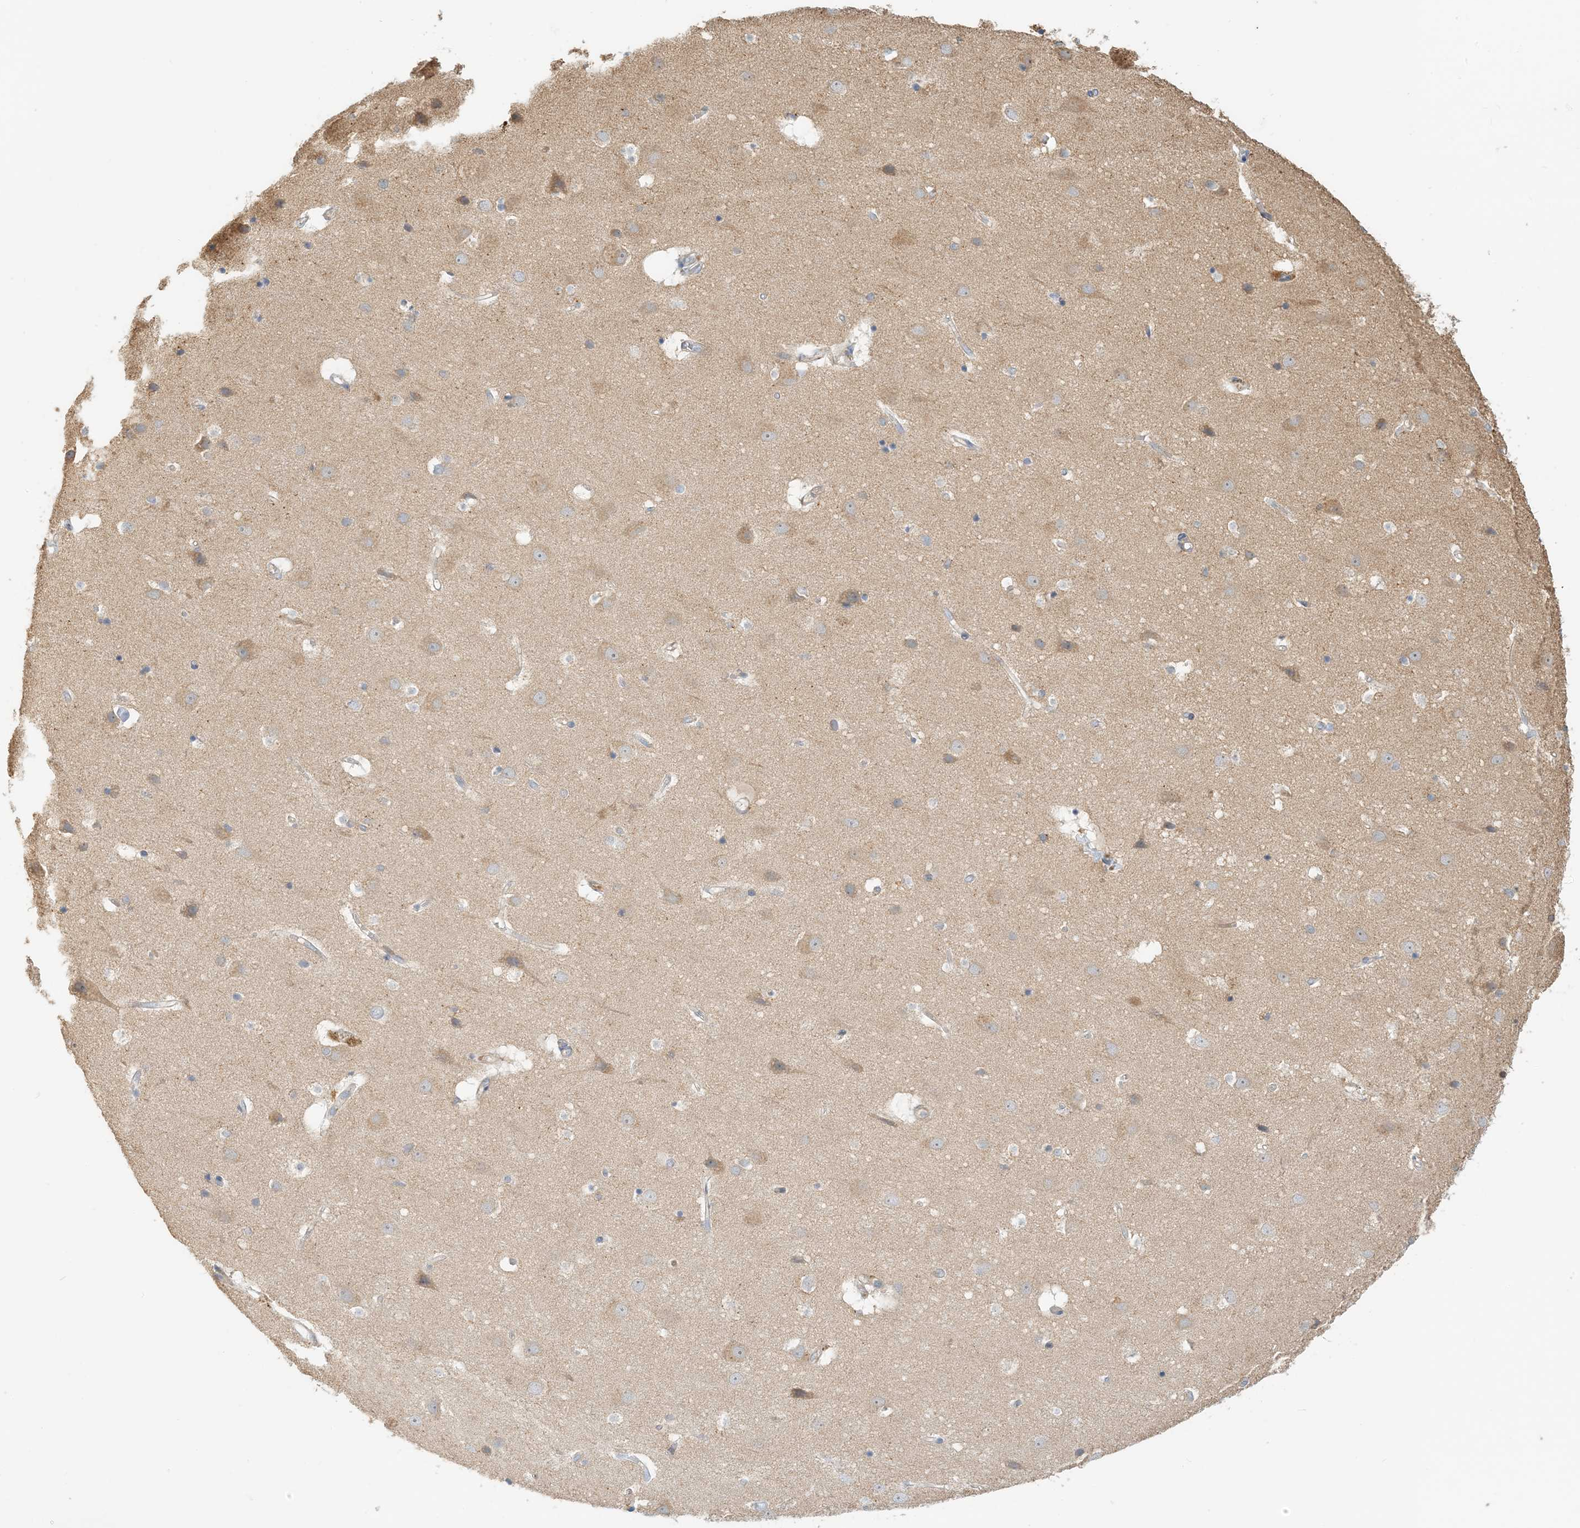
{"staining": {"intensity": "moderate", "quantity": "25%-75%", "location": "cytoplasmic/membranous"}, "tissue": "cerebral cortex", "cell_type": "Endothelial cells", "image_type": "normal", "snomed": [{"axis": "morphology", "description": "Normal tissue, NOS"}, {"axis": "topography", "description": "Cerebral cortex"}], "caption": "A medium amount of moderate cytoplasmic/membranous staining is seen in approximately 25%-75% of endothelial cells in normal cerebral cortex.", "gene": "COLEC11", "patient": {"sex": "male", "age": 54}}